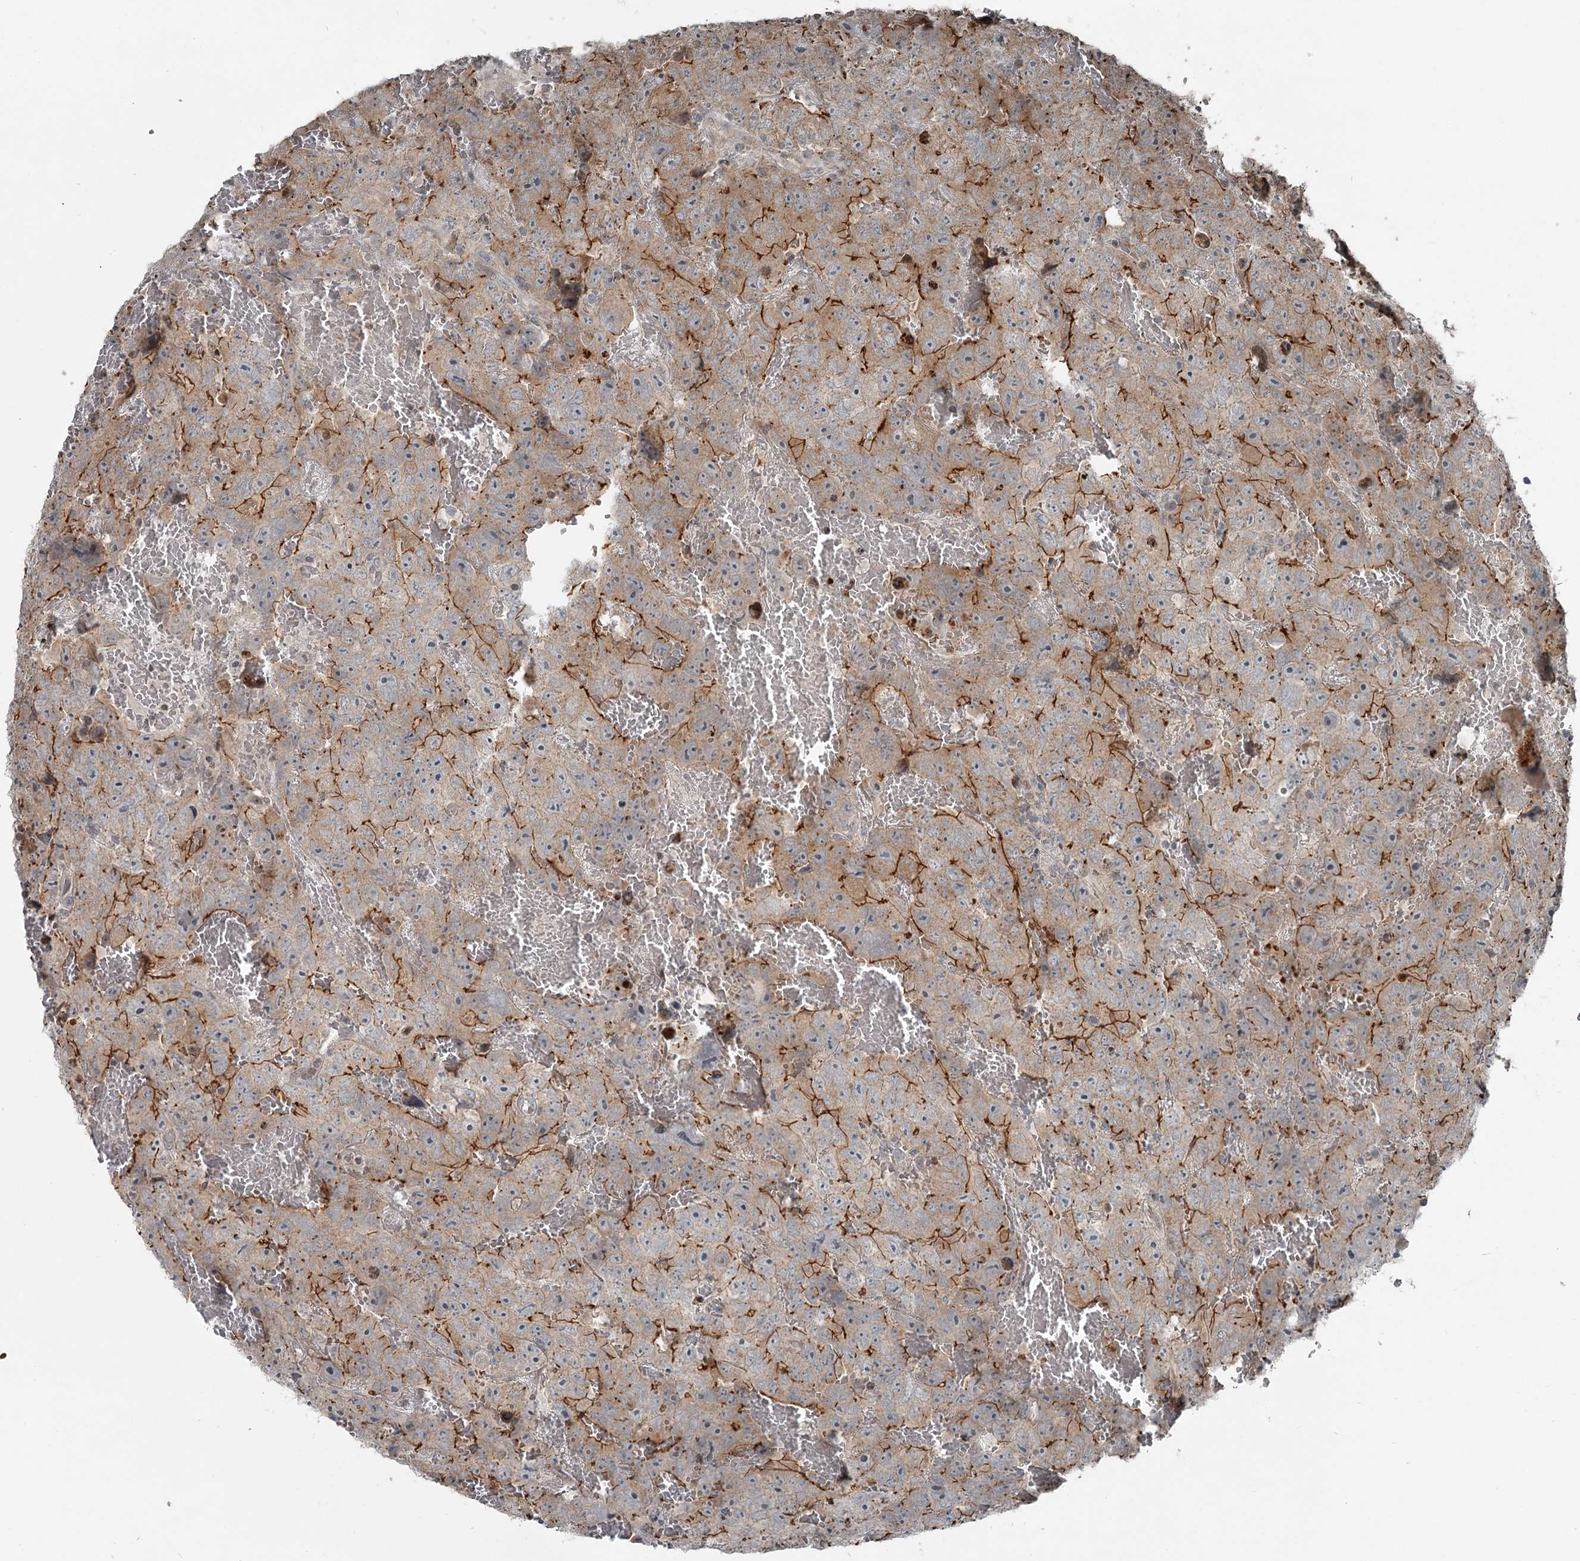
{"staining": {"intensity": "strong", "quantity": "25%-75%", "location": "cytoplasmic/membranous"}, "tissue": "testis cancer", "cell_type": "Tumor cells", "image_type": "cancer", "snomed": [{"axis": "morphology", "description": "Carcinoma, Embryonal, NOS"}, {"axis": "topography", "description": "Testis"}], "caption": "High-power microscopy captured an immunohistochemistry (IHC) histopathology image of embryonal carcinoma (testis), revealing strong cytoplasmic/membranous expression in approximately 25%-75% of tumor cells.", "gene": "RASSF8", "patient": {"sex": "male", "age": 45}}